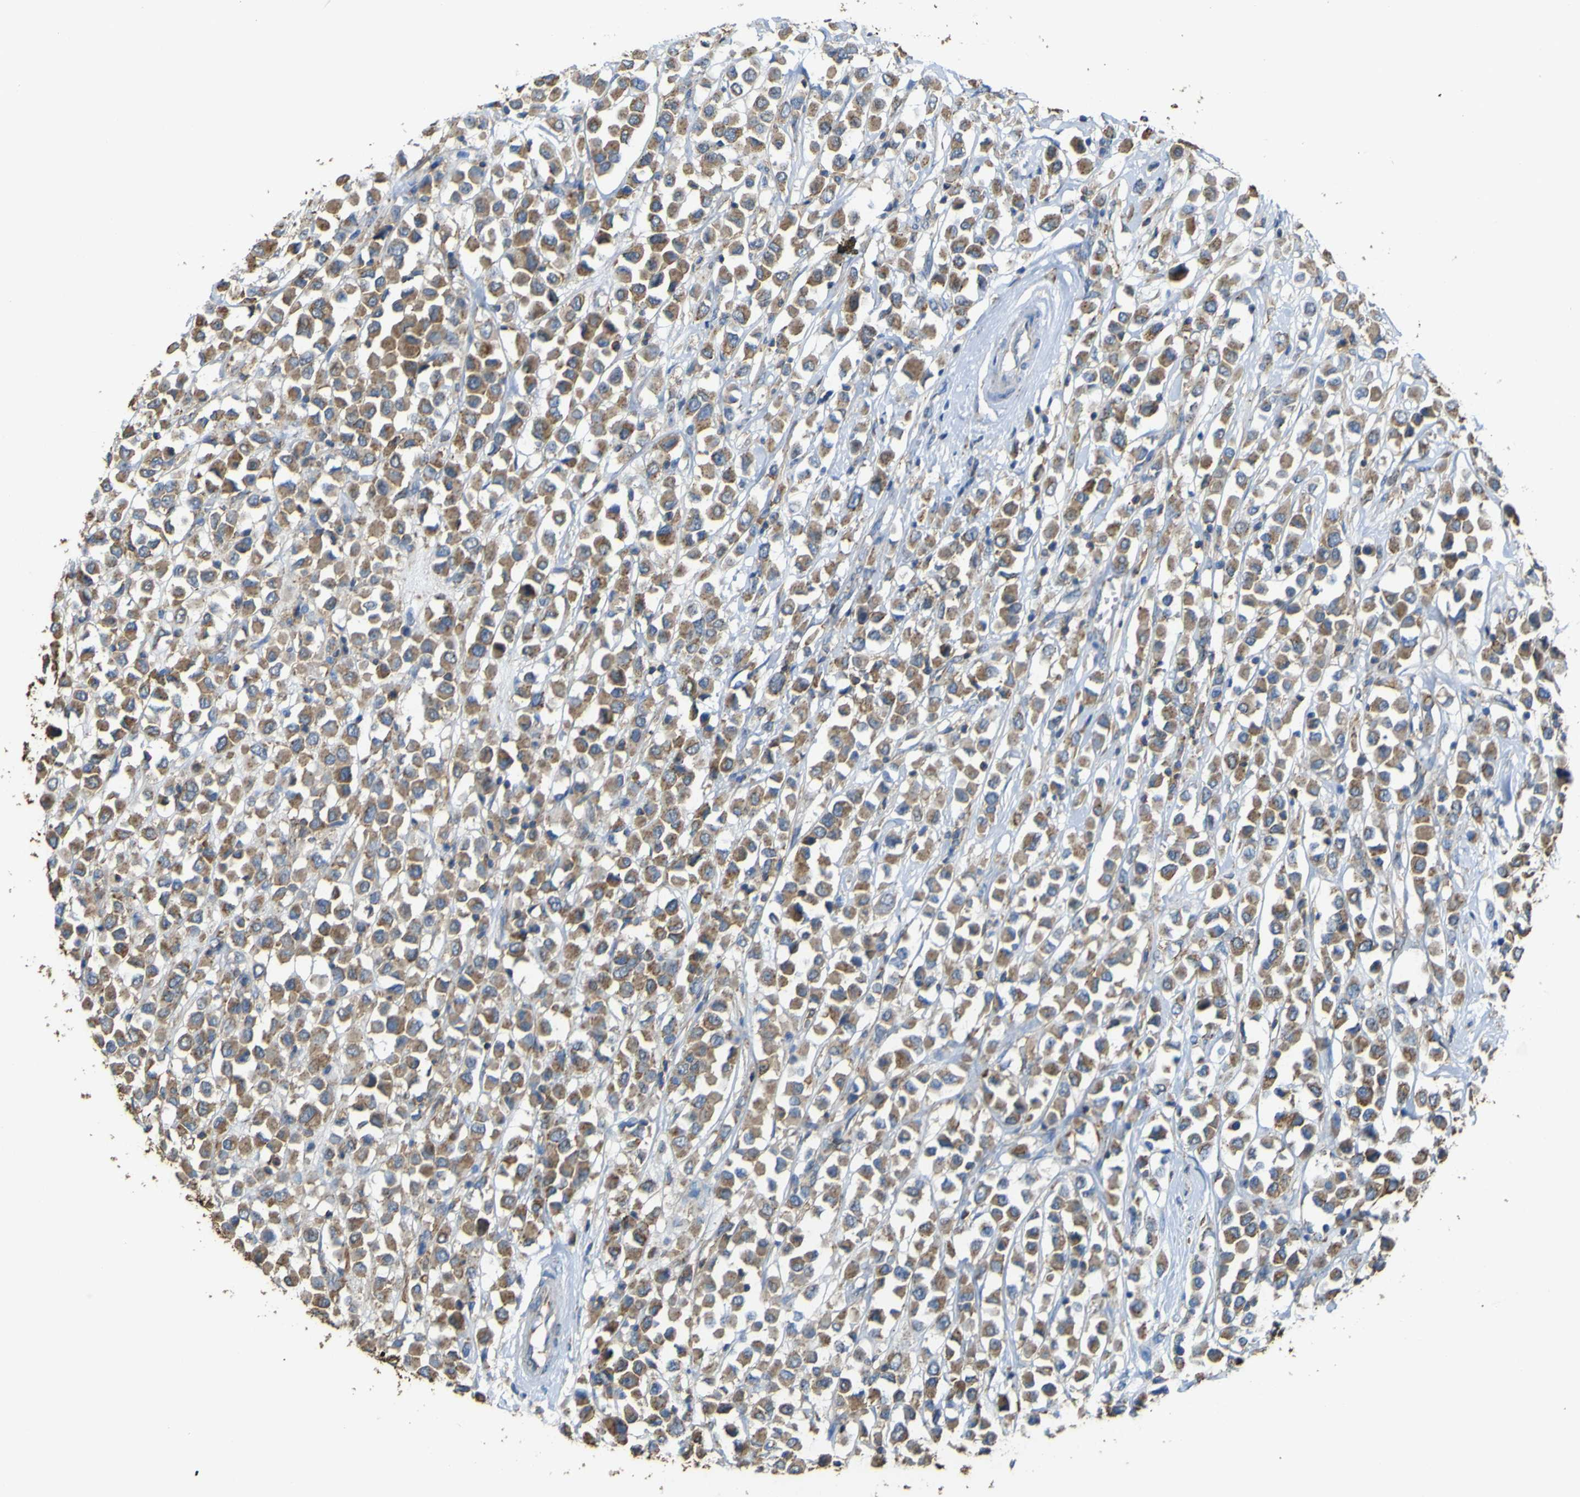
{"staining": {"intensity": "moderate", "quantity": ">75%", "location": "cytoplasmic/membranous"}, "tissue": "breast cancer", "cell_type": "Tumor cells", "image_type": "cancer", "snomed": [{"axis": "morphology", "description": "Duct carcinoma"}, {"axis": "topography", "description": "Breast"}], "caption": "Protein staining exhibits moderate cytoplasmic/membranous expression in about >75% of tumor cells in infiltrating ductal carcinoma (breast).", "gene": "ACSL3", "patient": {"sex": "female", "age": 61}}